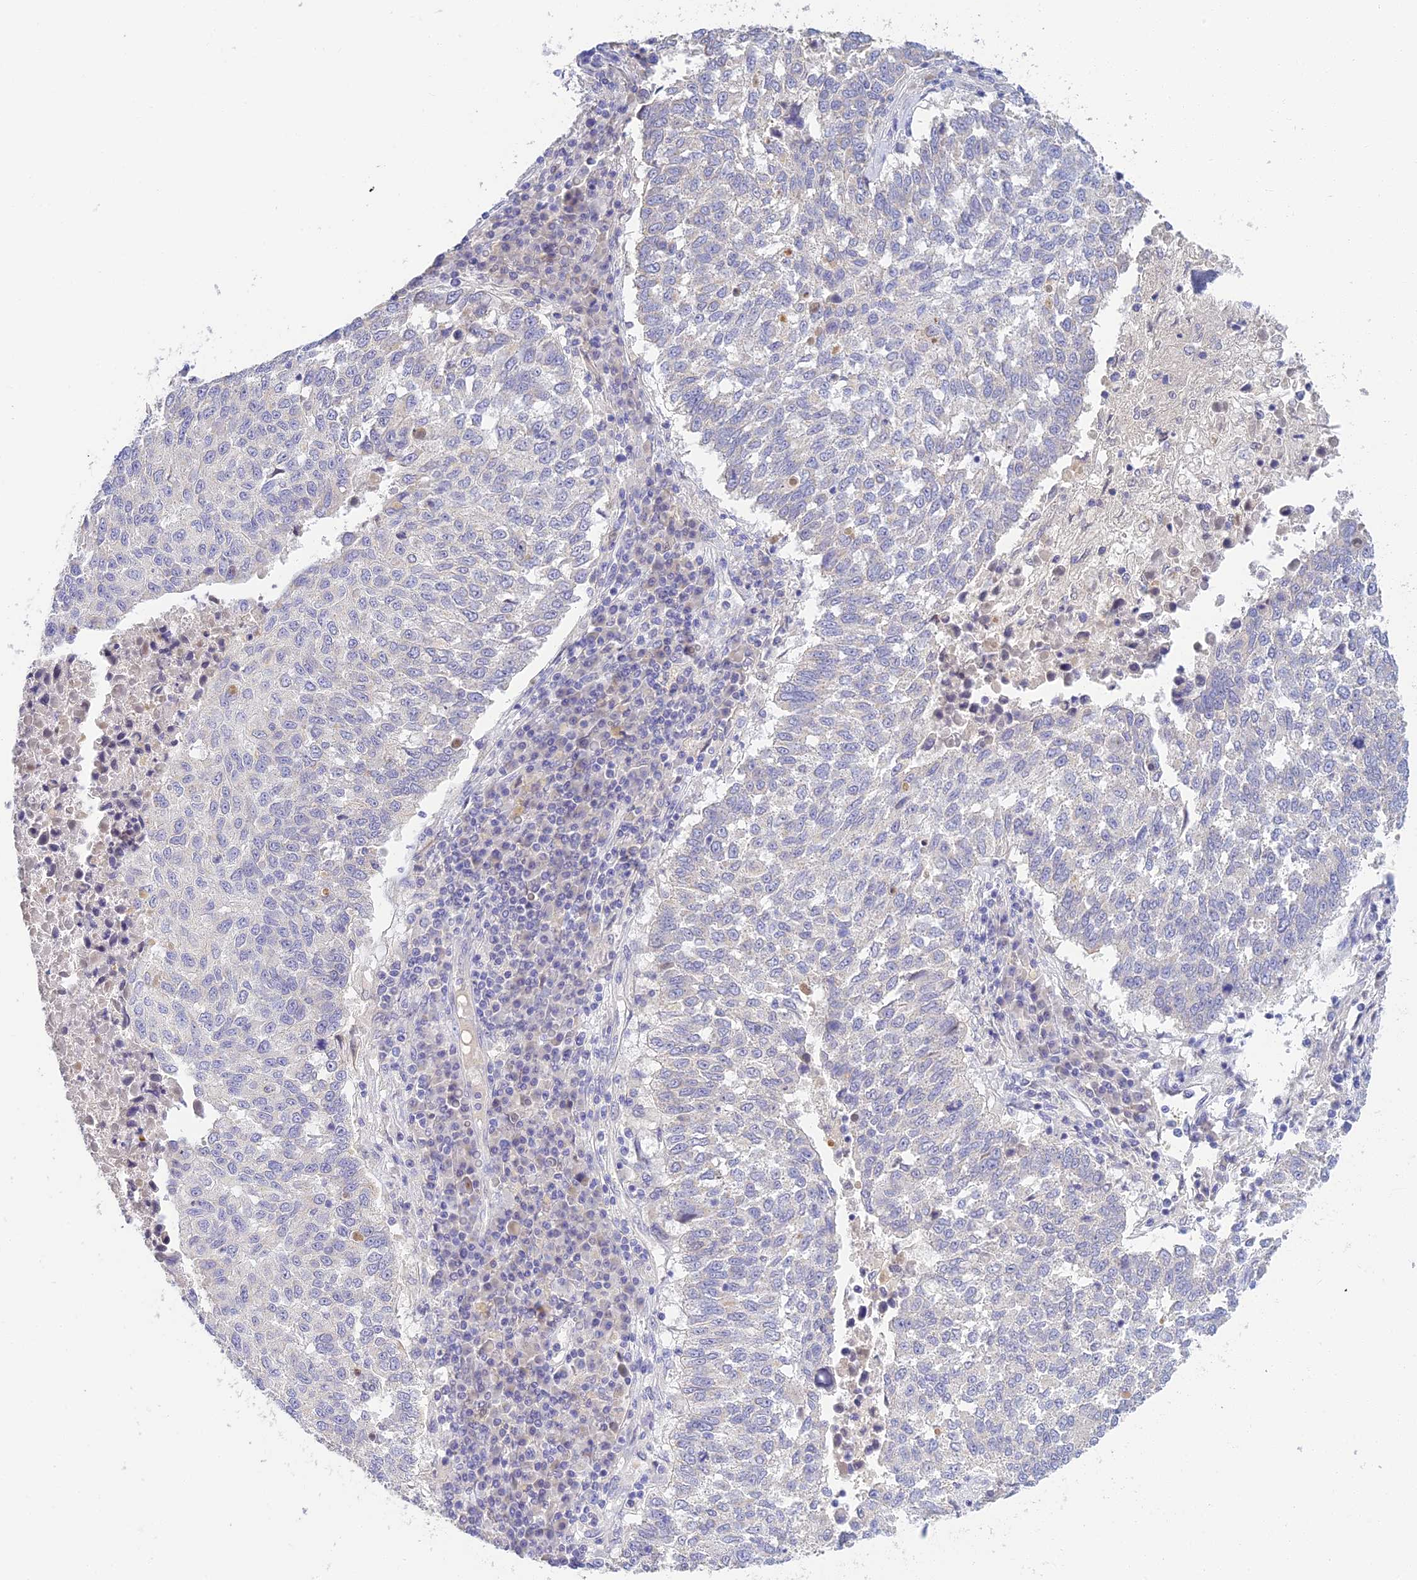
{"staining": {"intensity": "negative", "quantity": "none", "location": "none"}, "tissue": "lung cancer", "cell_type": "Tumor cells", "image_type": "cancer", "snomed": [{"axis": "morphology", "description": "Squamous cell carcinoma, NOS"}, {"axis": "topography", "description": "Lung"}], "caption": "Image shows no significant protein staining in tumor cells of lung cancer (squamous cell carcinoma). (DAB (3,3'-diaminobenzidine) immunohistochemistry visualized using brightfield microscopy, high magnification).", "gene": "INTS13", "patient": {"sex": "male", "age": 73}}